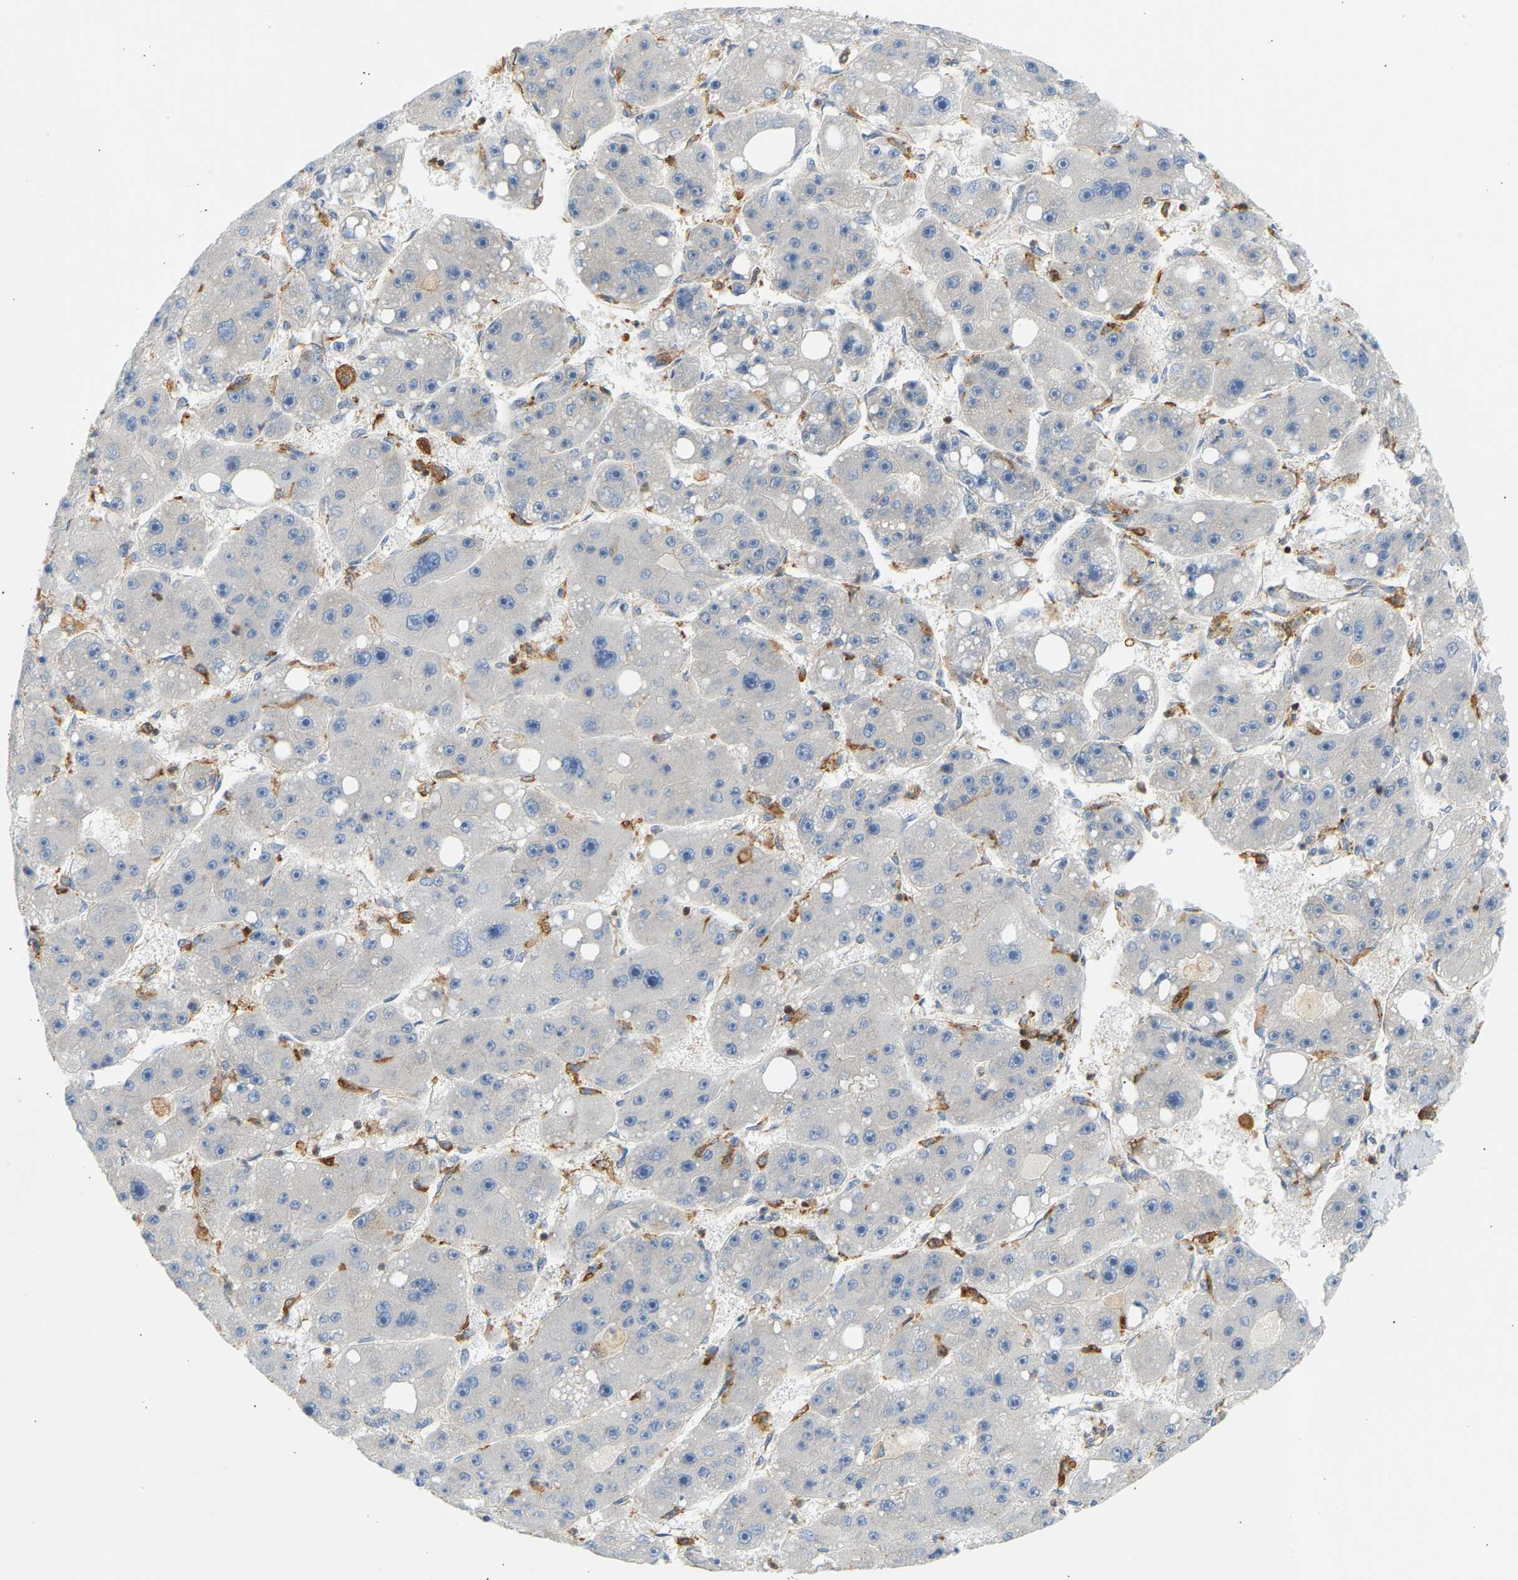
{"staining": {"intensity": "negative", "quantity": "none", "location": "none"}, "tissue": "liver cancer", "cell_type": "Tumor cells", "image_type": "cancer", "snomed": [{"axis": "morphology", "description": "Carcinoma, Hepatocellular, NOS"}, {"axis": "topography", "description": "Liver"}], "caption": "IHC photomicrograph of neoplastic tissue: liver cancer (hepatocellular carcinoma) stained with DAB (3,3'-diaminobenzidine) reveals no significant protein expression in tumor cells. The staining was performed using DAB to visualize the protein expression in brown, while the nuclei were stained in blue with hematoxylin (Magnification: 20x).", "gene": "FNBP1", "patient": {"sex": "female", "age": 61}}